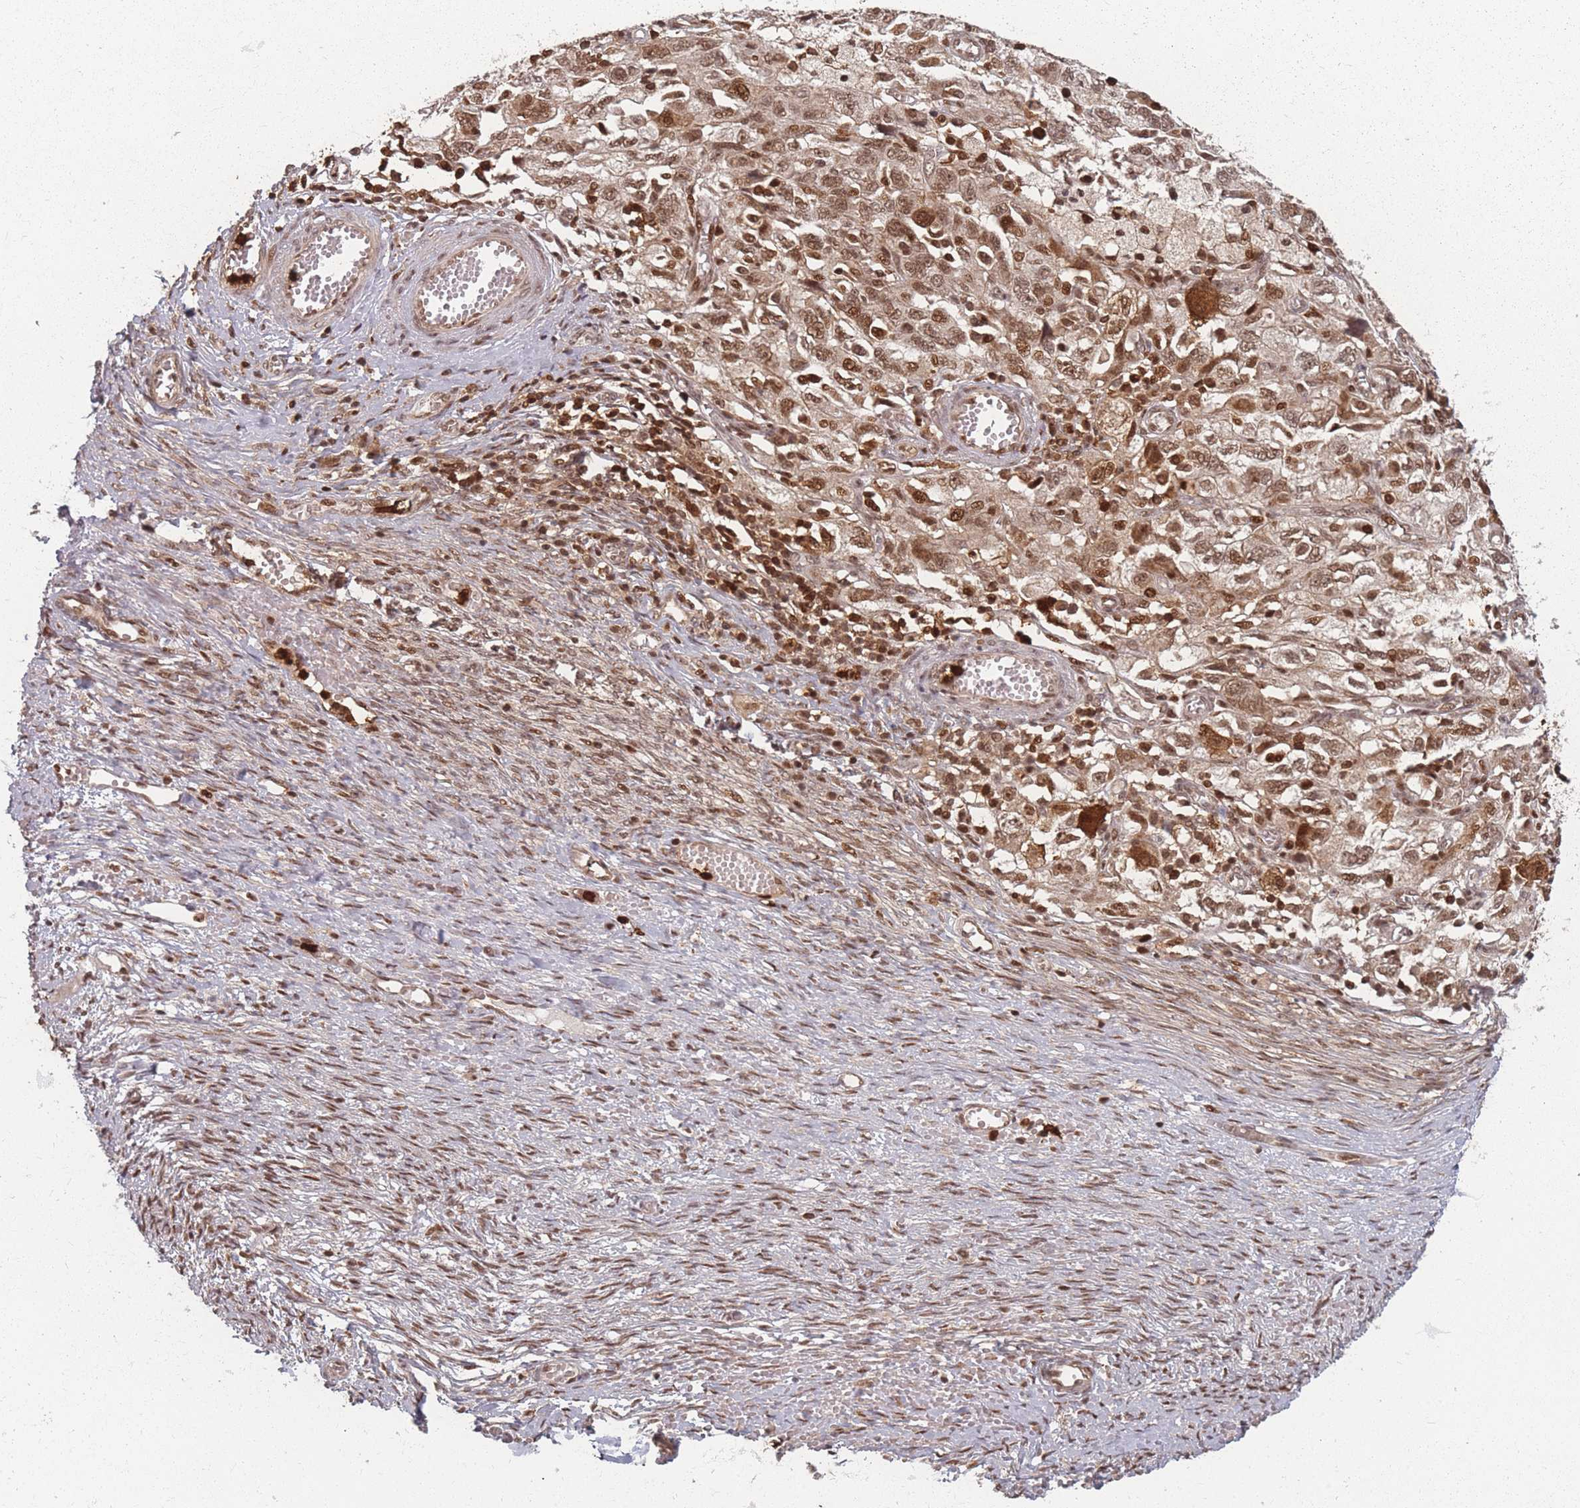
{"staining": {"intensity": "moderate", "quantity": ">75%", "location": "nuclear"}, "tissue": "ovarian cancer", "cell_type": "Tumor cells", "image_type": "cancer", "snomed": [{"axis": "morphology", "description": "Carcinoma, NOS"}, {"axis": "morphology", "description": "Cystadenocarcinoma, serous, NOS"}, {"axis": "topography", "description": "Ovary"}], "caption": "The immunohistochemical stain labels moderate nuclear expression in tumor cells of ovarian cancer tissue. The staining was performed using DAB (3,3'-diaminobenzidine), with brown indicating positive protein expression. Nuclei are stained blue with hematoxylin.", "gene": "WDR55", "patient": {"sex": "female", "age": 69}}